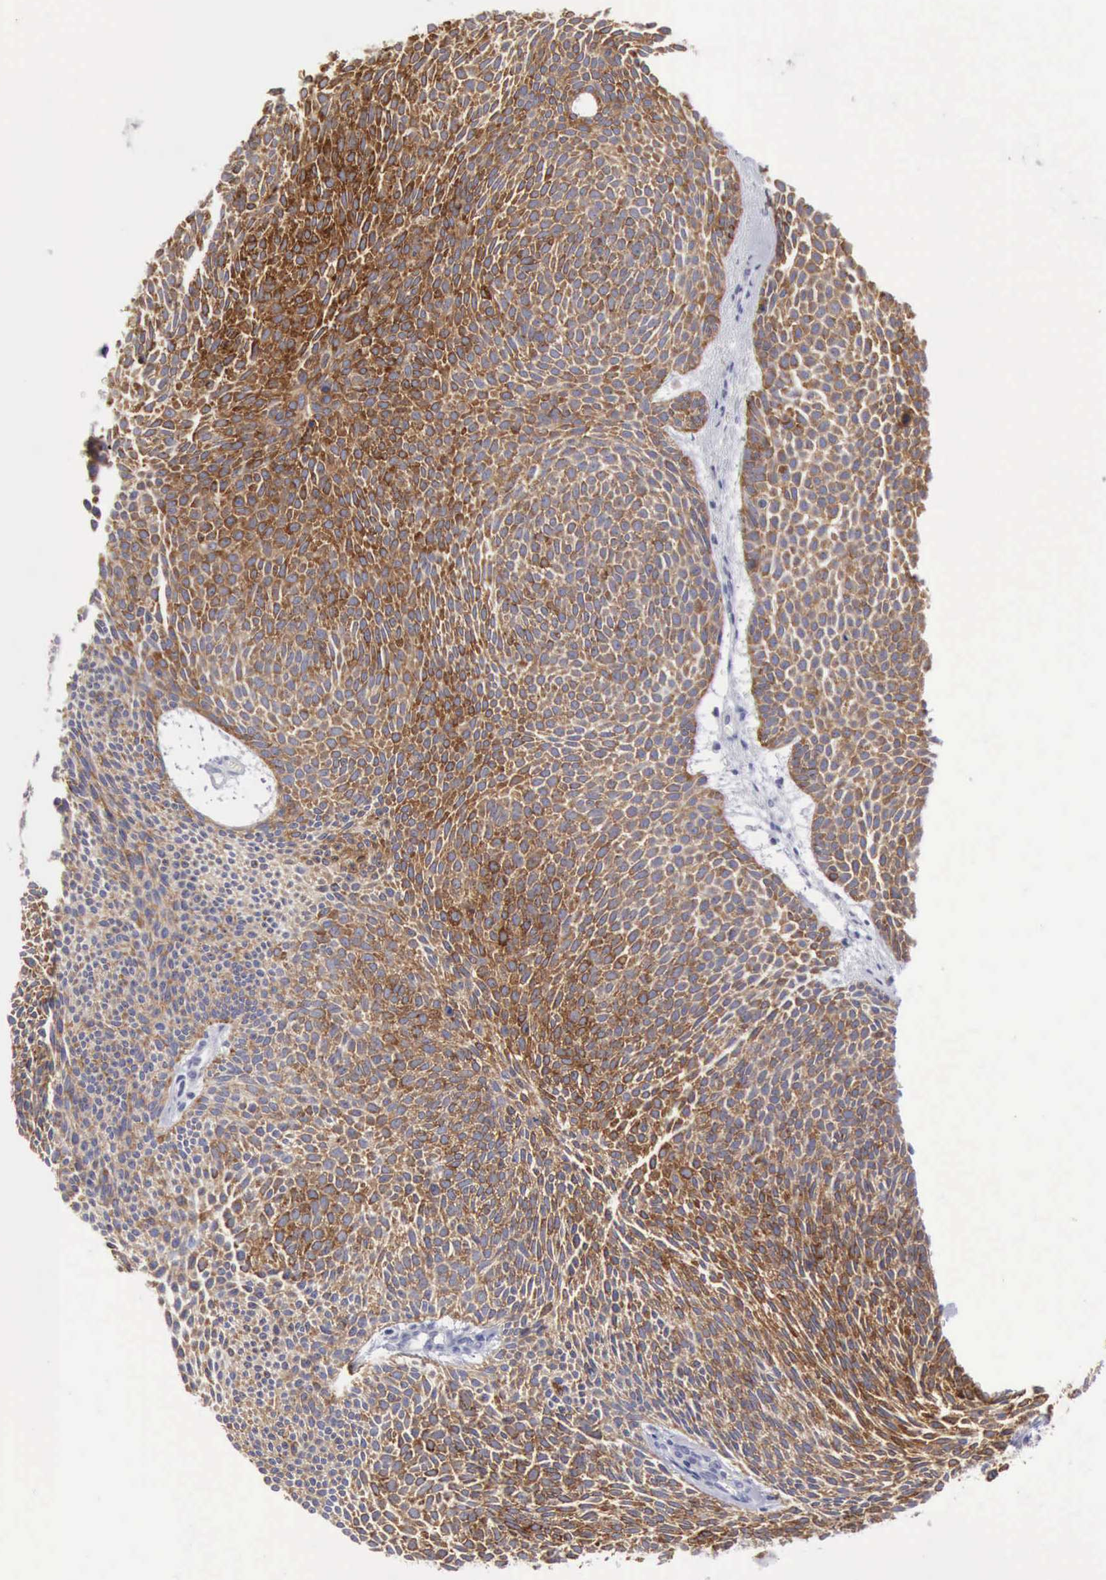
{"staining": {"intensity": "moderate", "quantity": ">75%", "location": "cytoplasmic/membranous"}, "tissue": "skin cancer", "cell_type": "Tumor cells", "image_type": "cancer", "snomed": [{"axis": "morphology", "description": "Basal cell carcinoma"}, {"axis": "topography", "description": "Skin"}], "caption": "Immunohistochemical staining of skin cancer displays medium levels of moderate cytoplasmic/membranous expression in about >75% of tumor cells.", "gene": "TFRC", "patient": {"sex": "male", "age": 84}}